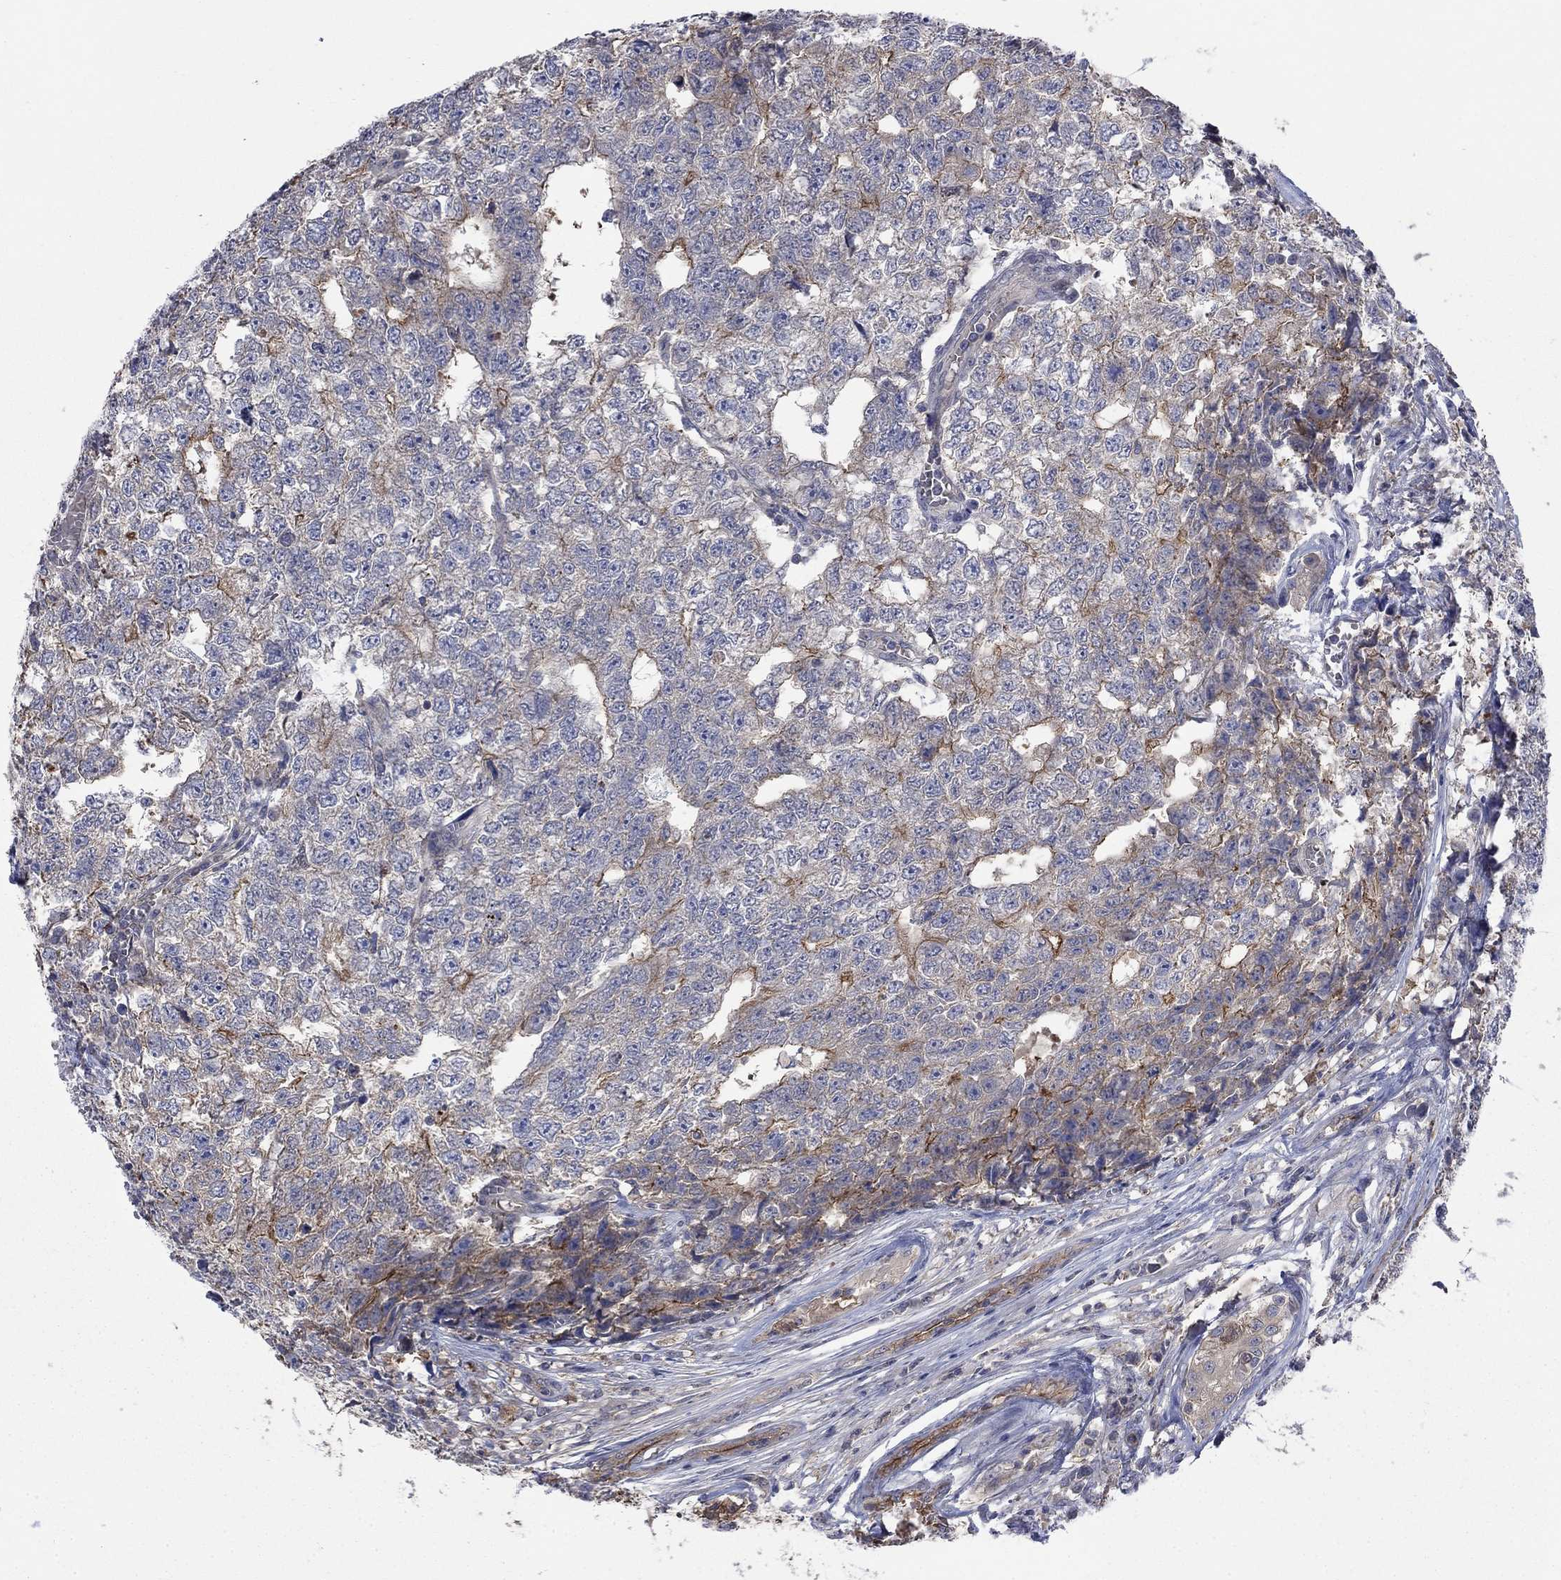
{"staining": {"intensity": "negative", "quantity": "none", "location": "none"}, "tissue": "testis cancer", "cell_type": "Tumor cells", "image_type": "cancer", "snomed": [{"axis": "morphology", "description": "Seminoma, NOS"}, {"axis": "morphology", "description": "Carcinoma, Embryonal, NOS"}, {"axis": "topography", "description": "Testis"}], "caption": "This is an immunohistochemistry (IHC) histopathology image of testis seminoma. There is no positivity in tumor cells.", "gene": "PDZD2", "patient": {"sex": "male", "age": 22}}